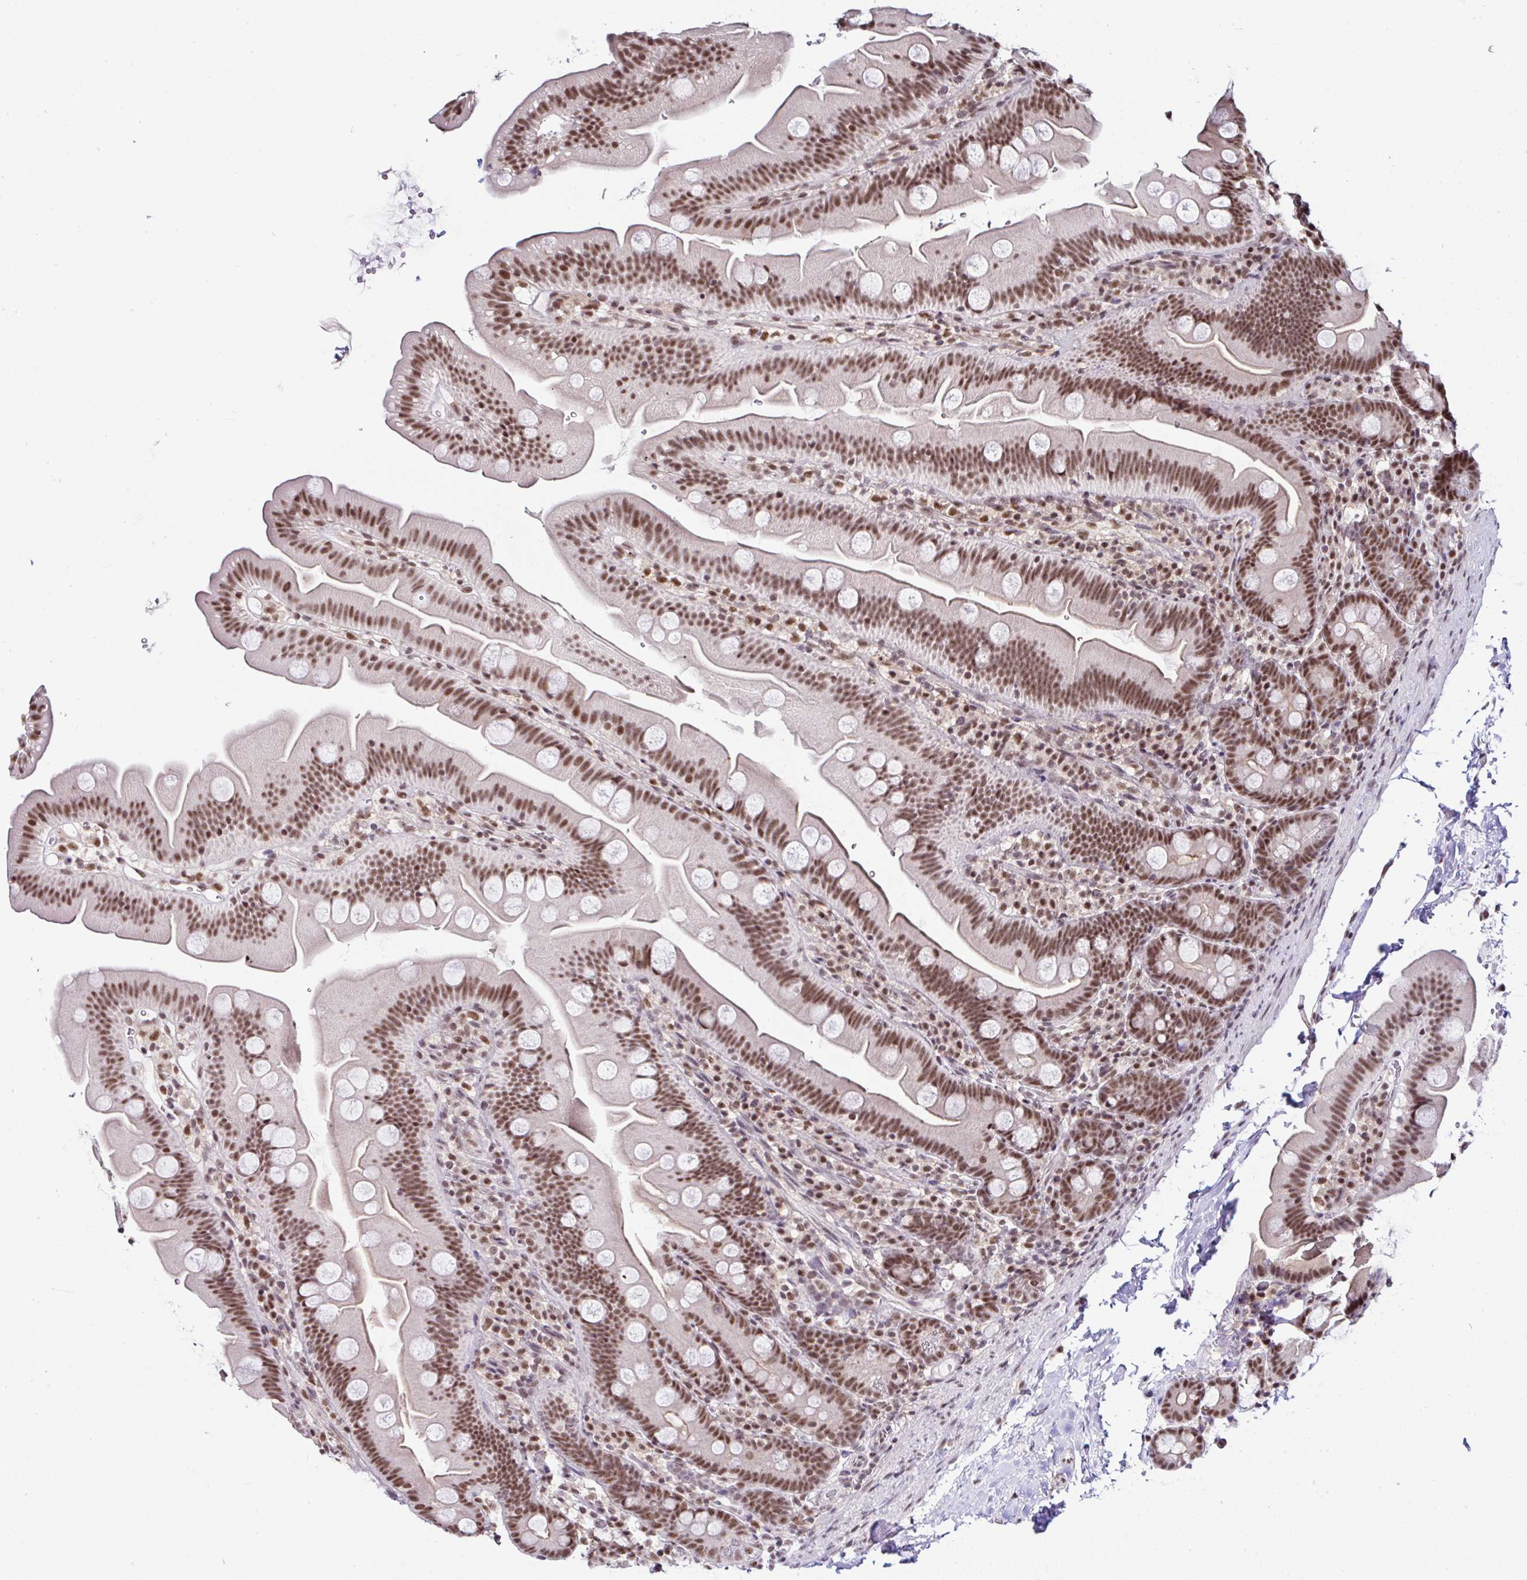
{"staining": {"intensity": "moderate", "quantity": ">75%", "location": "nuclear"}, "tissue": "small intestine", "cell_type": "Glandular cells", "image_type": "normal", "snomed": [{"axis": "morphology", "description": "Normal tissue, NOS"}, {"axis": "topography", "description": "Small intestine"}], "caption": "Protein expression analysis of normal small intestine demonstrates moderate nuclear positivity in approximately >75% of glandular cells. (Stains: DAB (3,3'-diaminobenzidine) in brown, nuclei in blue, Microscopy: brightfield microscopy at high magnification).", "gene": "PTPN2", "patient": {"sex": "female", "age": 68}}